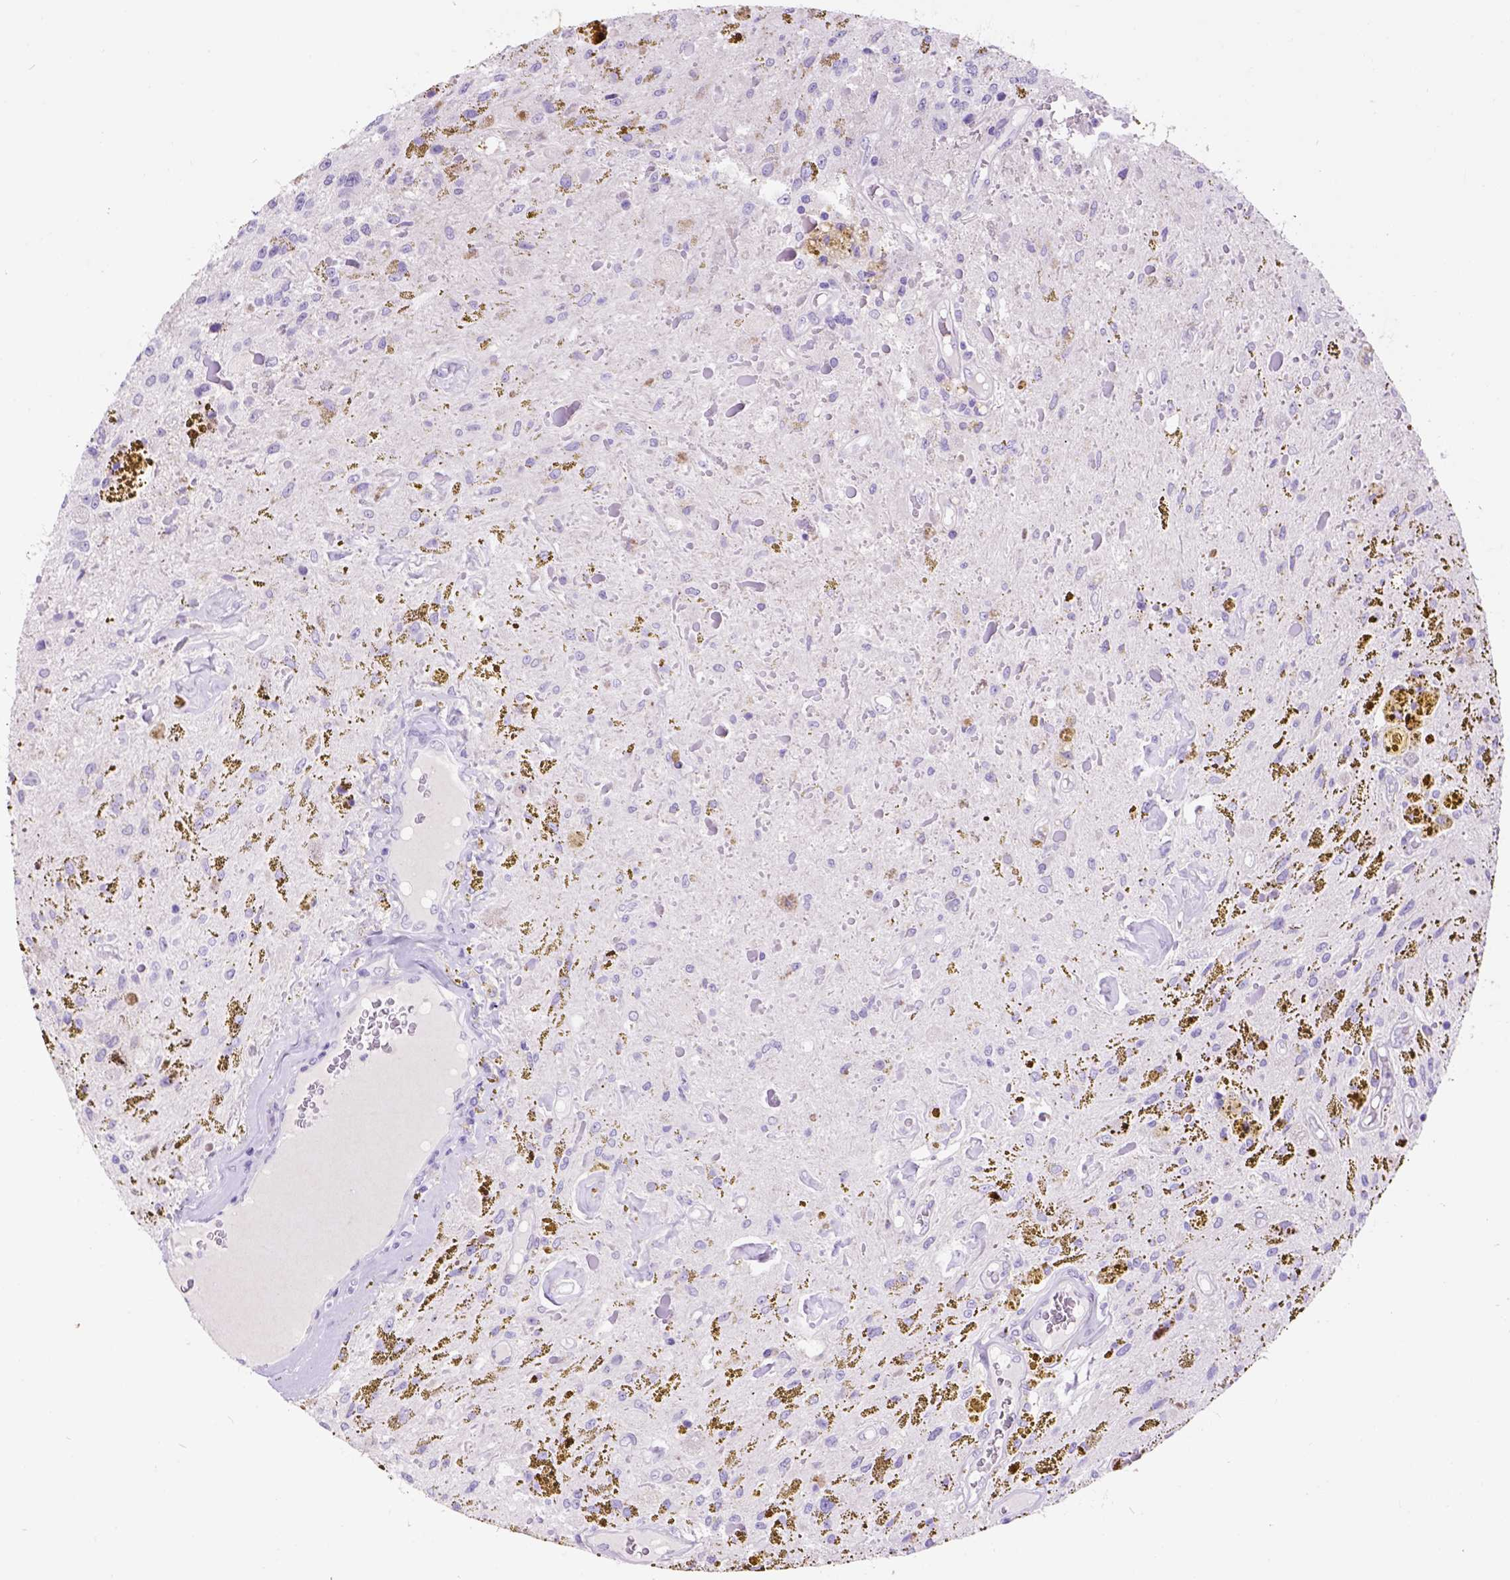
{"staining": {"intensity": "negative", "quantity": "none", "location": "none"}, "tissue": "glioma", "cell_type": "Tumor cells", "image_type": "cancer", "snomed": [{"axis": "morphology", "description": "Glioma, malignant, Low grade"}, {"axis": "topography", "description": "Cerebellum"}], "caption": "IHC photomicrograph of neoplastic tissue: human glioma stained with DAB (3,3'-diaminobenzidine) reveals no significant protein expression in tumor cells.", "gene": "EGFR", "patient": {"sex": "female", "age": 14}}